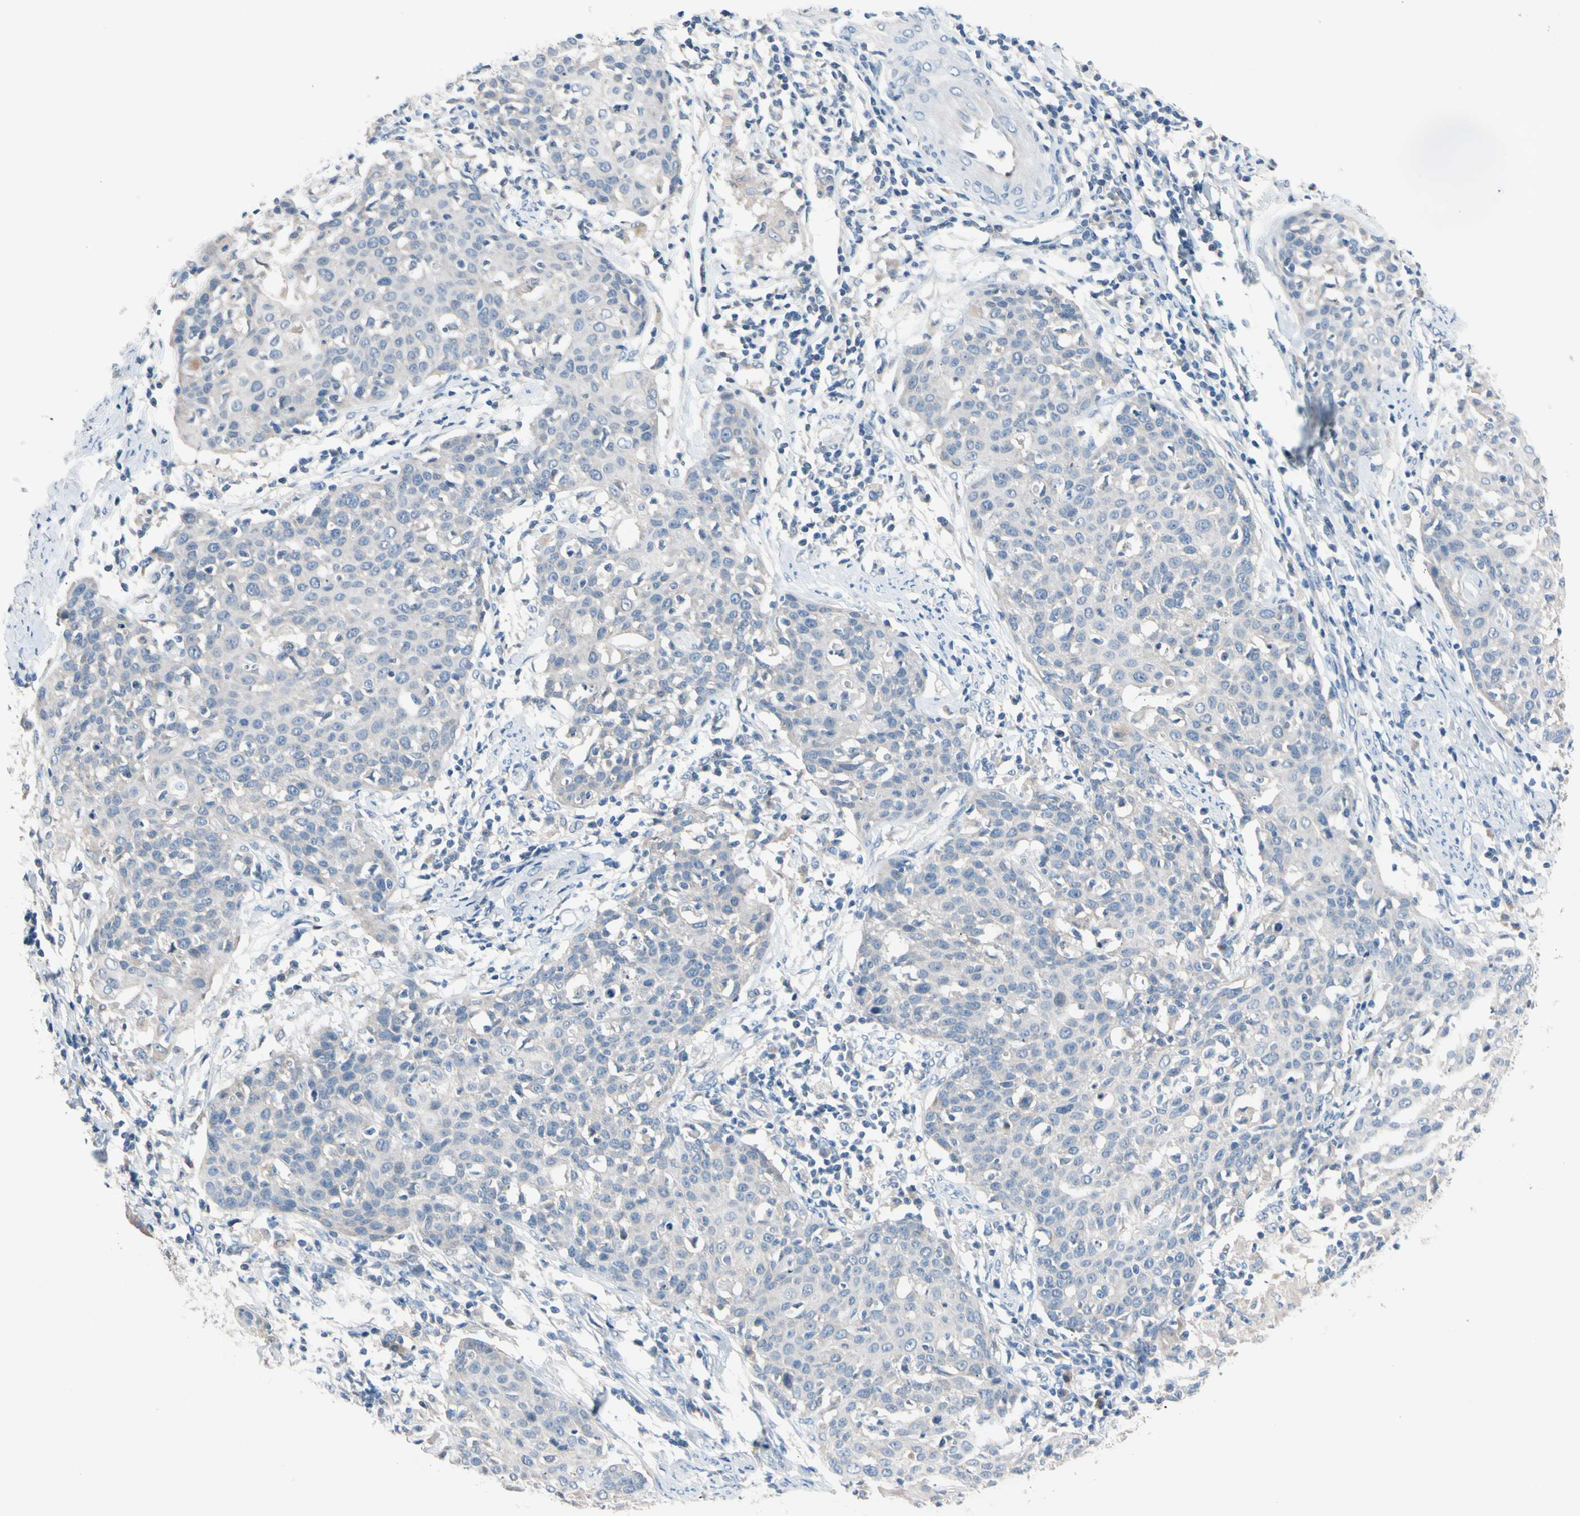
{"staining": {"intensity": "weak", "quantity": "<25%", "location": "cytoplasmic/membranous"}, "tissue": "cervical cancer", "cell_type": "Tumor cells", "image_type": "cancer", "snomed": [{"axis": "morphology", "description": "Squamous cell carcinoma, NOS"}, {"axis": "topography", "description": "Cervix"}], "caption": "Cervical cancer was stained to show a protein in brown. There is no significant expression in tumor cells.", "gene": "CASQ1", "patient": {"sex": "female", "age": 38}}